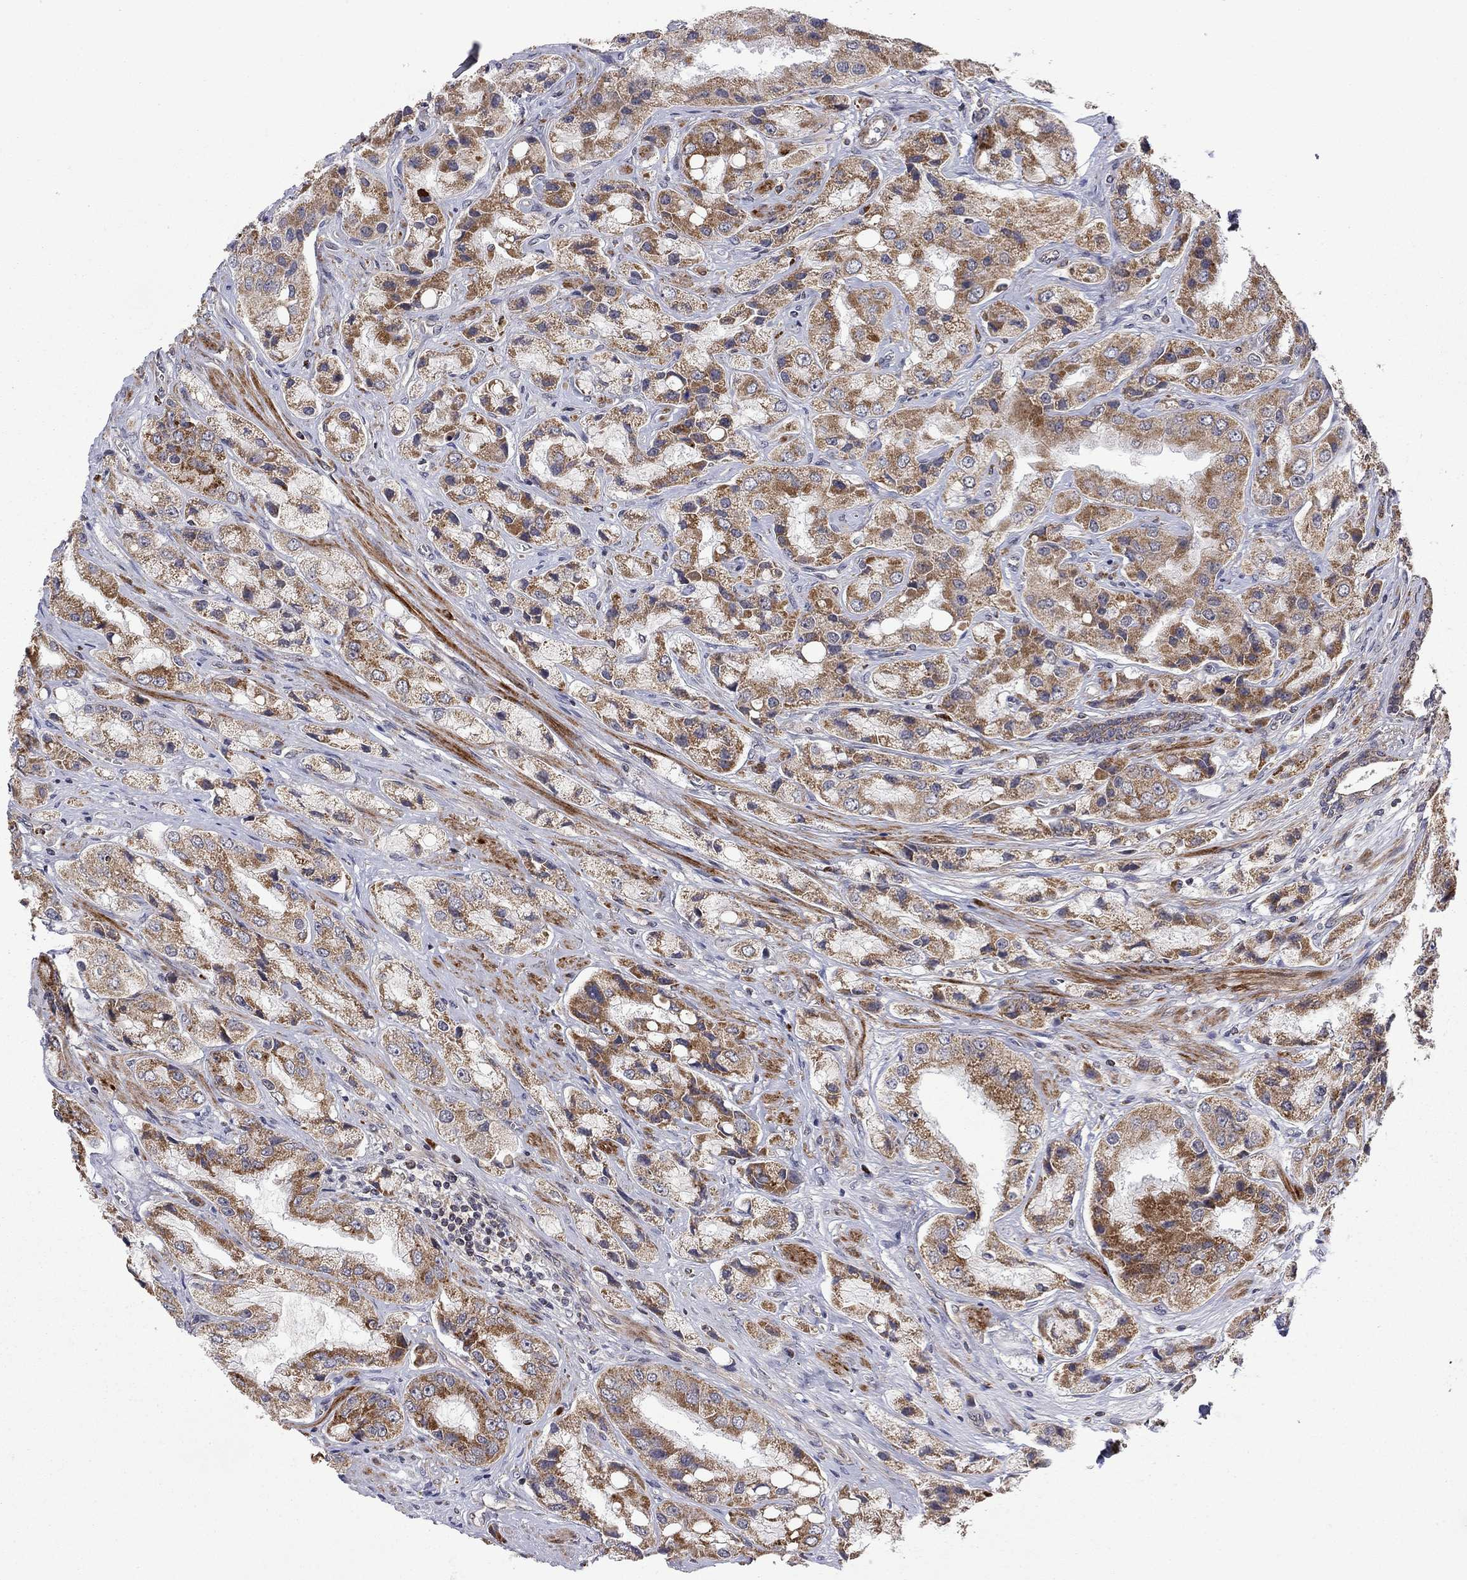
{"staining": {"intensity": "strong", "quantity": "<25%", "location": "cytoplasmic/membranous"}, "tissue": "prostate cancer", "cell_type": "Tumor cells", "image_type": "cancer", "snomed": [{"axis": "morphology", "description": "Adenocarcinoma, Low grade"}, {"axis": "topography", "description": "Prostate"}], "caption": "Brown immunohistochemical staining in human adenocarcinoma (low-grade) (prostate) shows strong cytoplasmic/membranous staining in approximately <25% of tumor cells. The staining is performed using DAB brown chromogen to label protein expression. The nuclei are counter-stained blue using hematoxylin.", "gene": "IDS", "patient": {"sex": "male", "age": 69}}